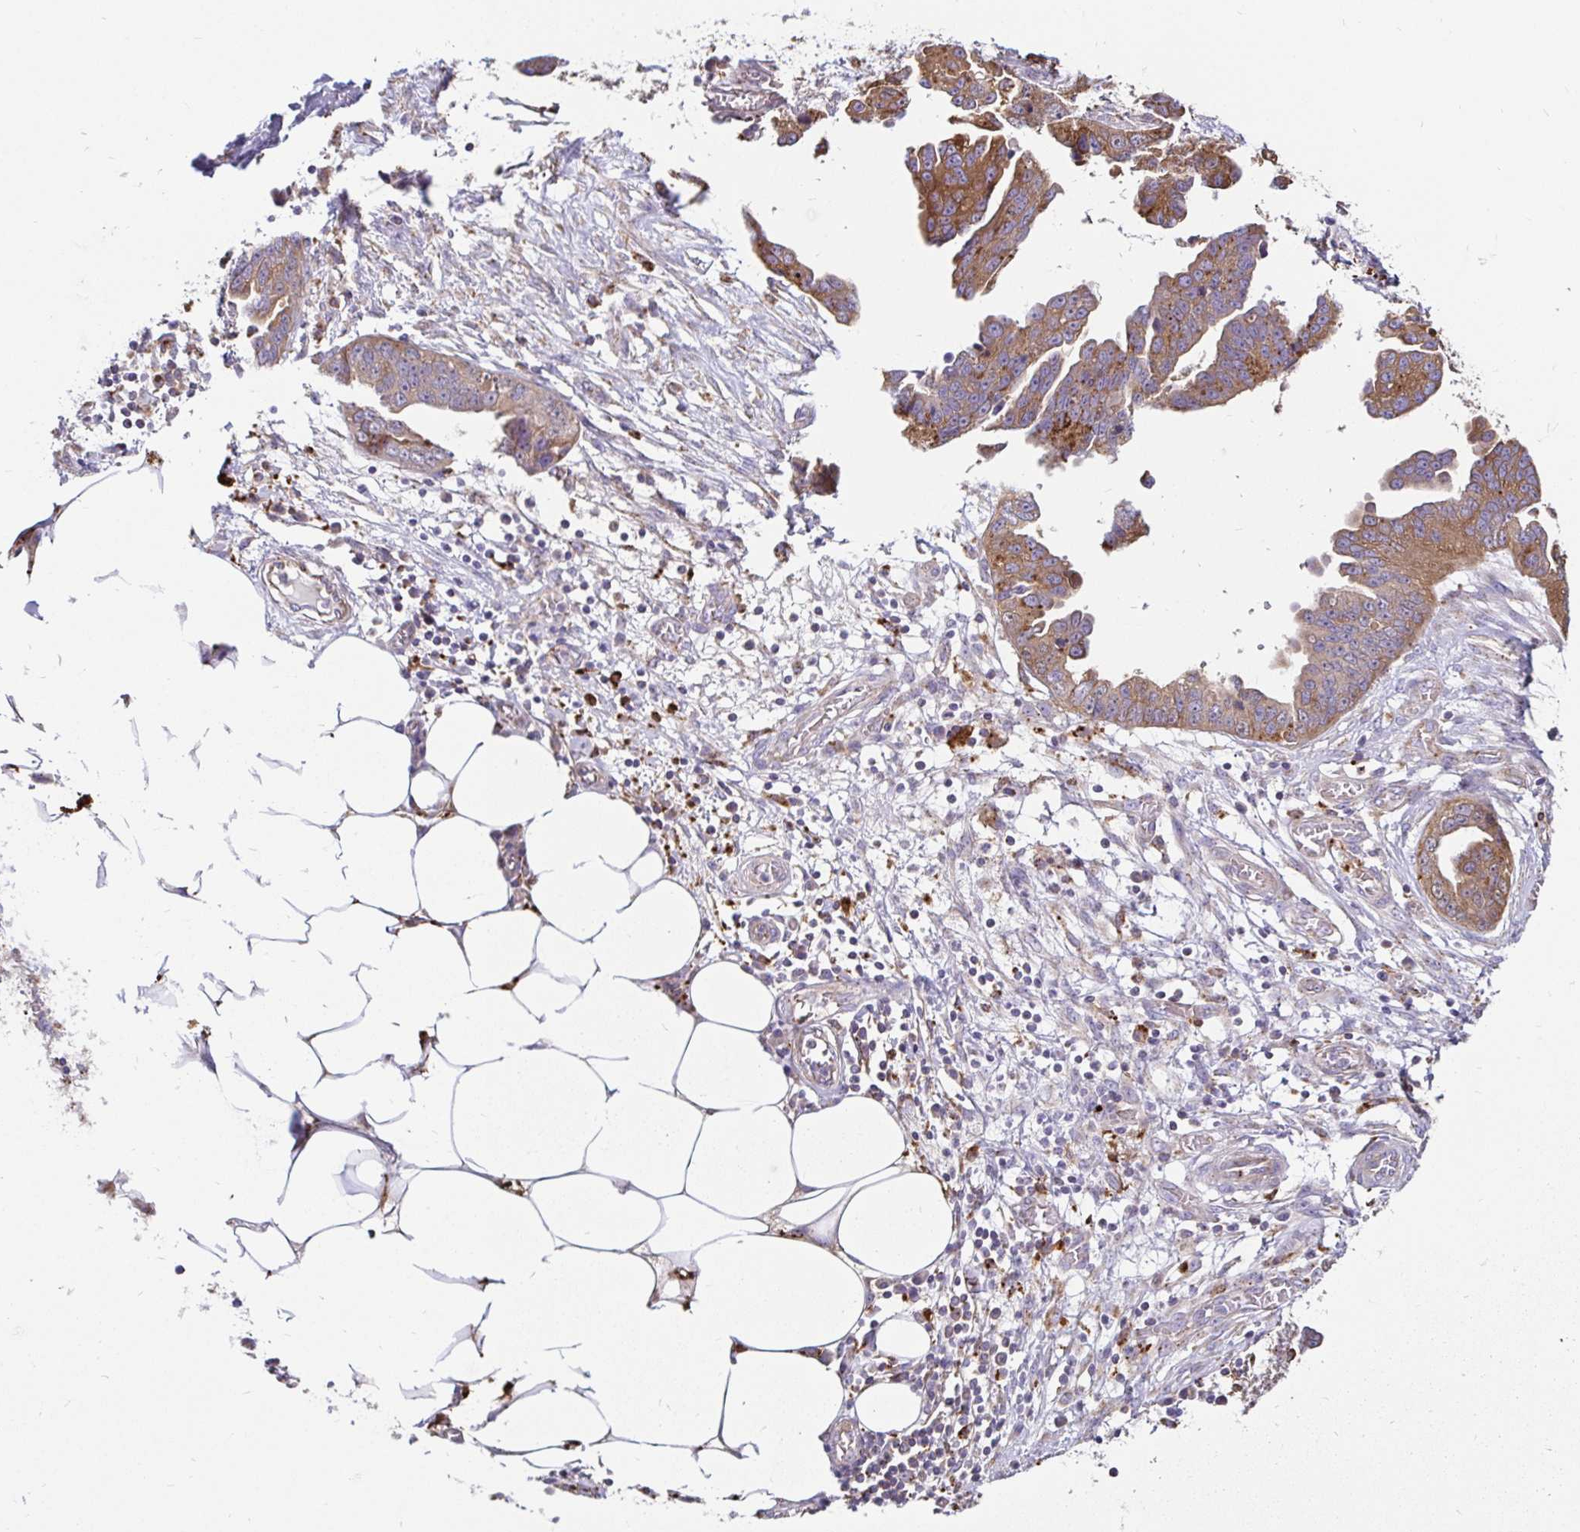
{"staining": {"intensity": "moderate", "quantity": ">75%", "location": "cytoplasmic/membranous"}, "tissue": "ovarian cancer", "cell_type": "Tumor cells", "image_type": "cancer", "snomed": [{"axis": "morphology", "description": "Cystadenocarcinoma, serous, NOS"}, {"axis": "topography", "description": "Ovary"}], "caption": "Protein expression analysis of human ovarian cancer (serous cystadenocarcinoma) reveals moderate cytoplasmic/membranous staining in about >75% of tumor cells.", "gene": "FUCA1", "patient": {"sex": "female", "age": 75}}